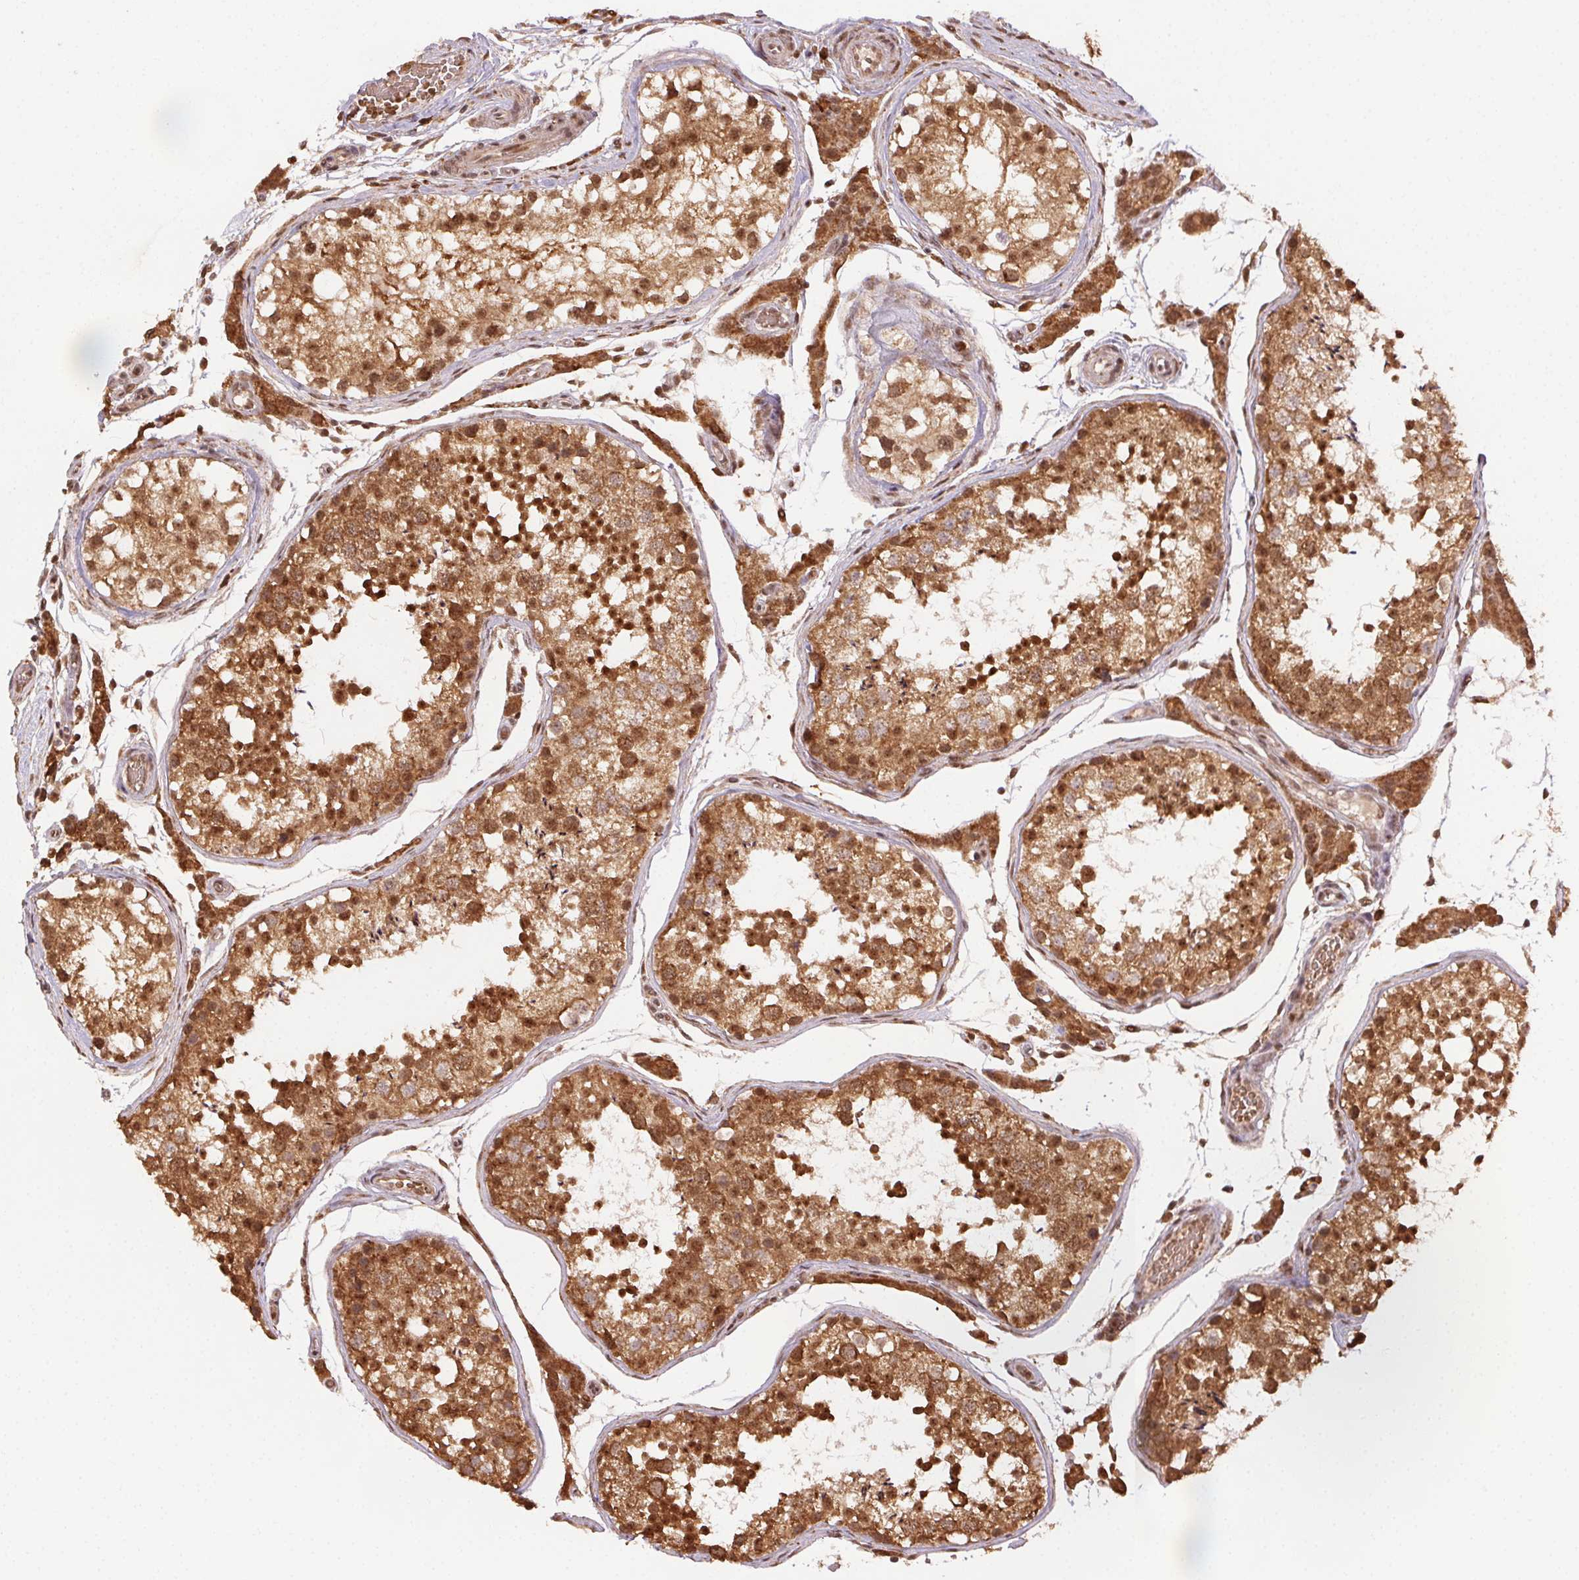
{"staining": {"intensity": "strong", "quantity": ">75%", "location": "cytoplasmic/membranous,nuclear"}, "tissue": "testis", "cell_type": "Cells in seminiferous ducts", "image_type": "normal", "snomed": [{"axis": "morphology", "description": "Normal tissue, NOS"}, {"axis": "morphology", "description": "Seminoma, NOS"}, {"axis": "topography", "description": "Testis"}], "caption": "This histopathology image exhibits immunohistochemistry staining of benign testis, with high strong cytoplasmic/membranous,nuclear positivity in about >75% of cells in seminiferous ducts.", "gene": "TREML4", "patient": {"sex": "male", "age": 29}}